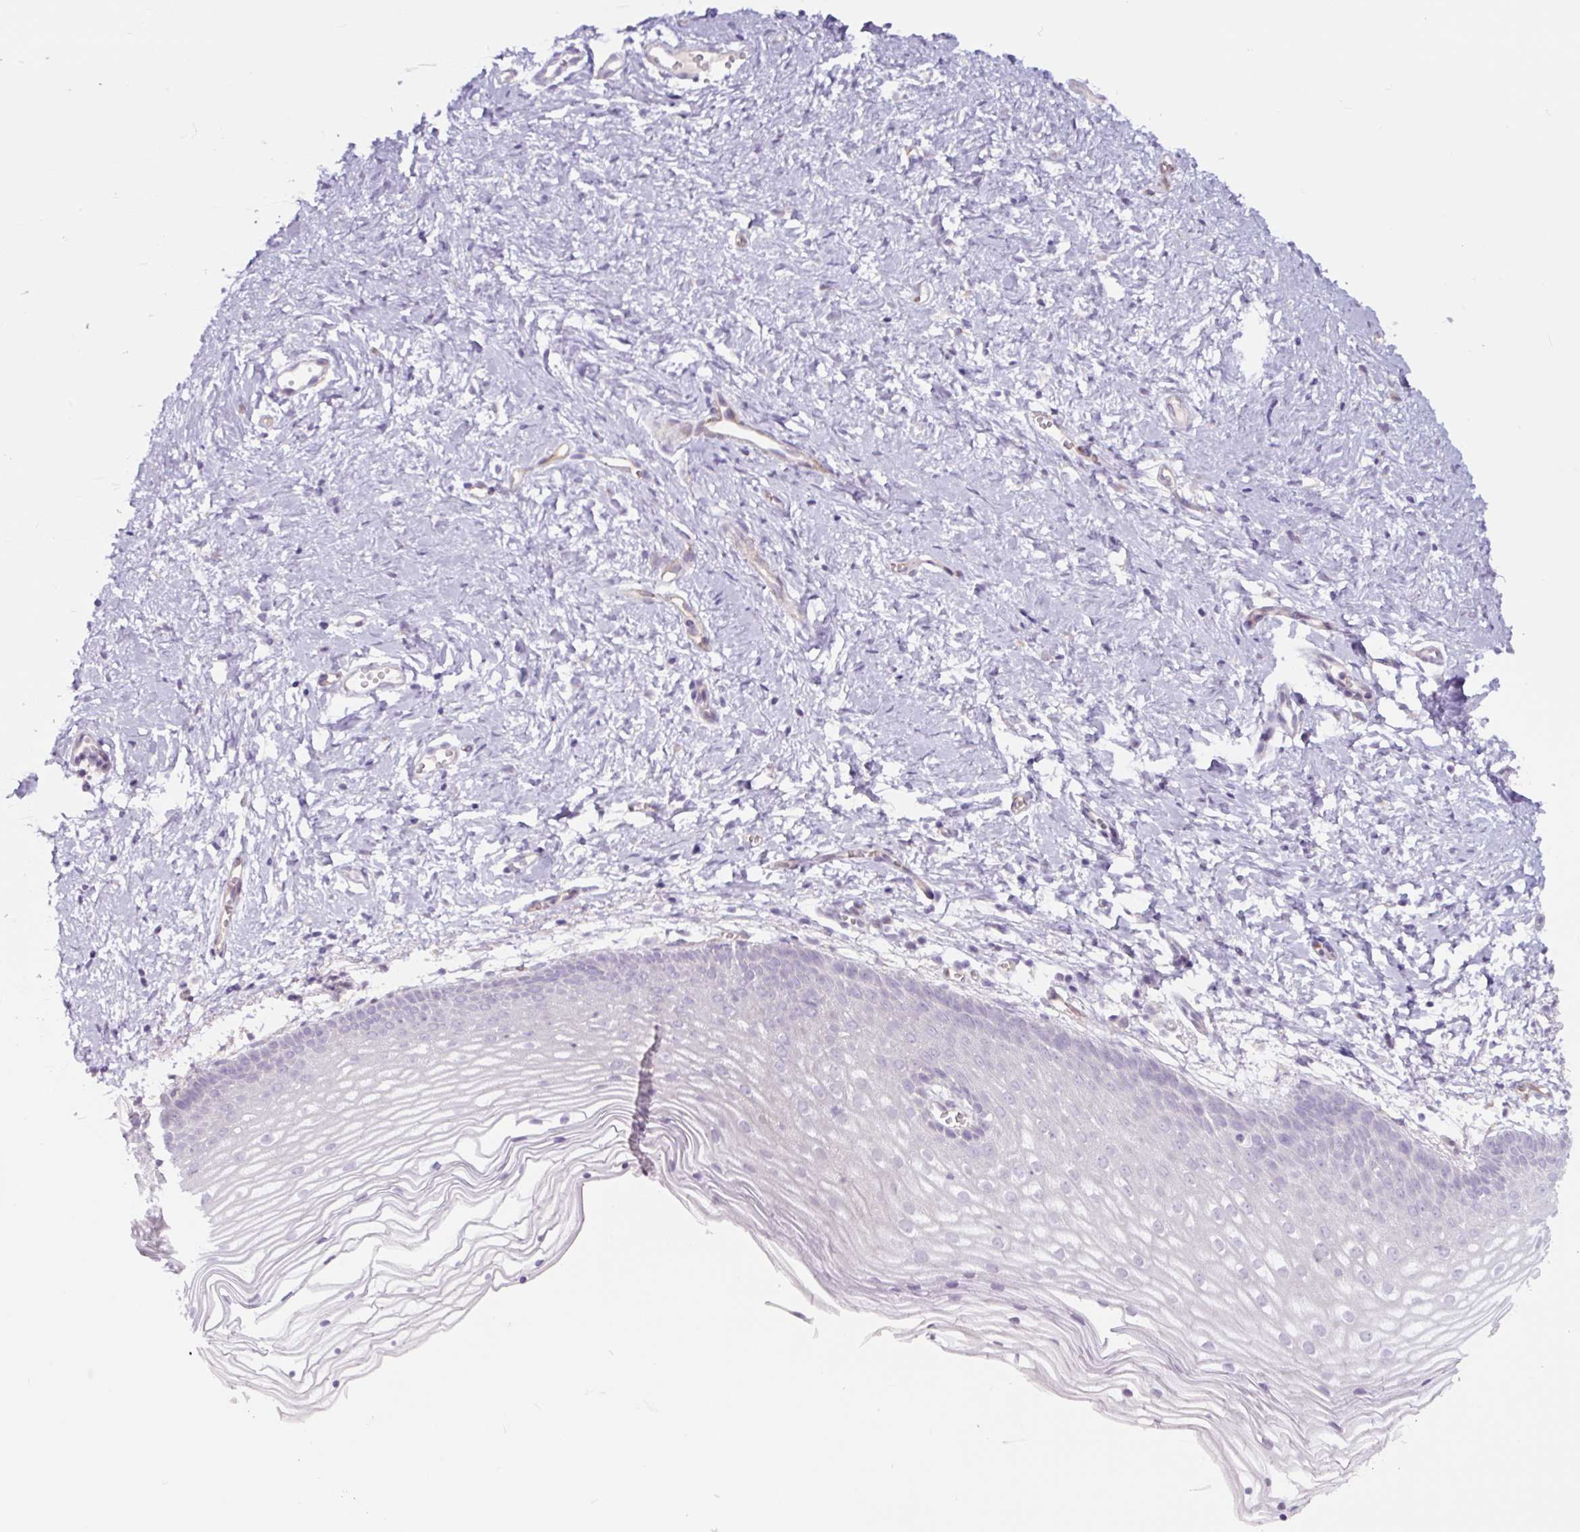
{"staining": {"intensity": "negative", "quantity": "none", "location": "none"}, "tissue": "vagina", "cell_type": "Squamous epithelial cells", "image_type": "normal", "snomed": [{"axis": "morphology", "description": "Normal tissue, NOS"}, {"axis": "topography", "description": "Vagina"}], "caption": "Protein analysis of benign vagina shows no significant expression in squamous epithelial cells.", "gene": "CCL25", "patient": {"sex": "female", "age": 56}}